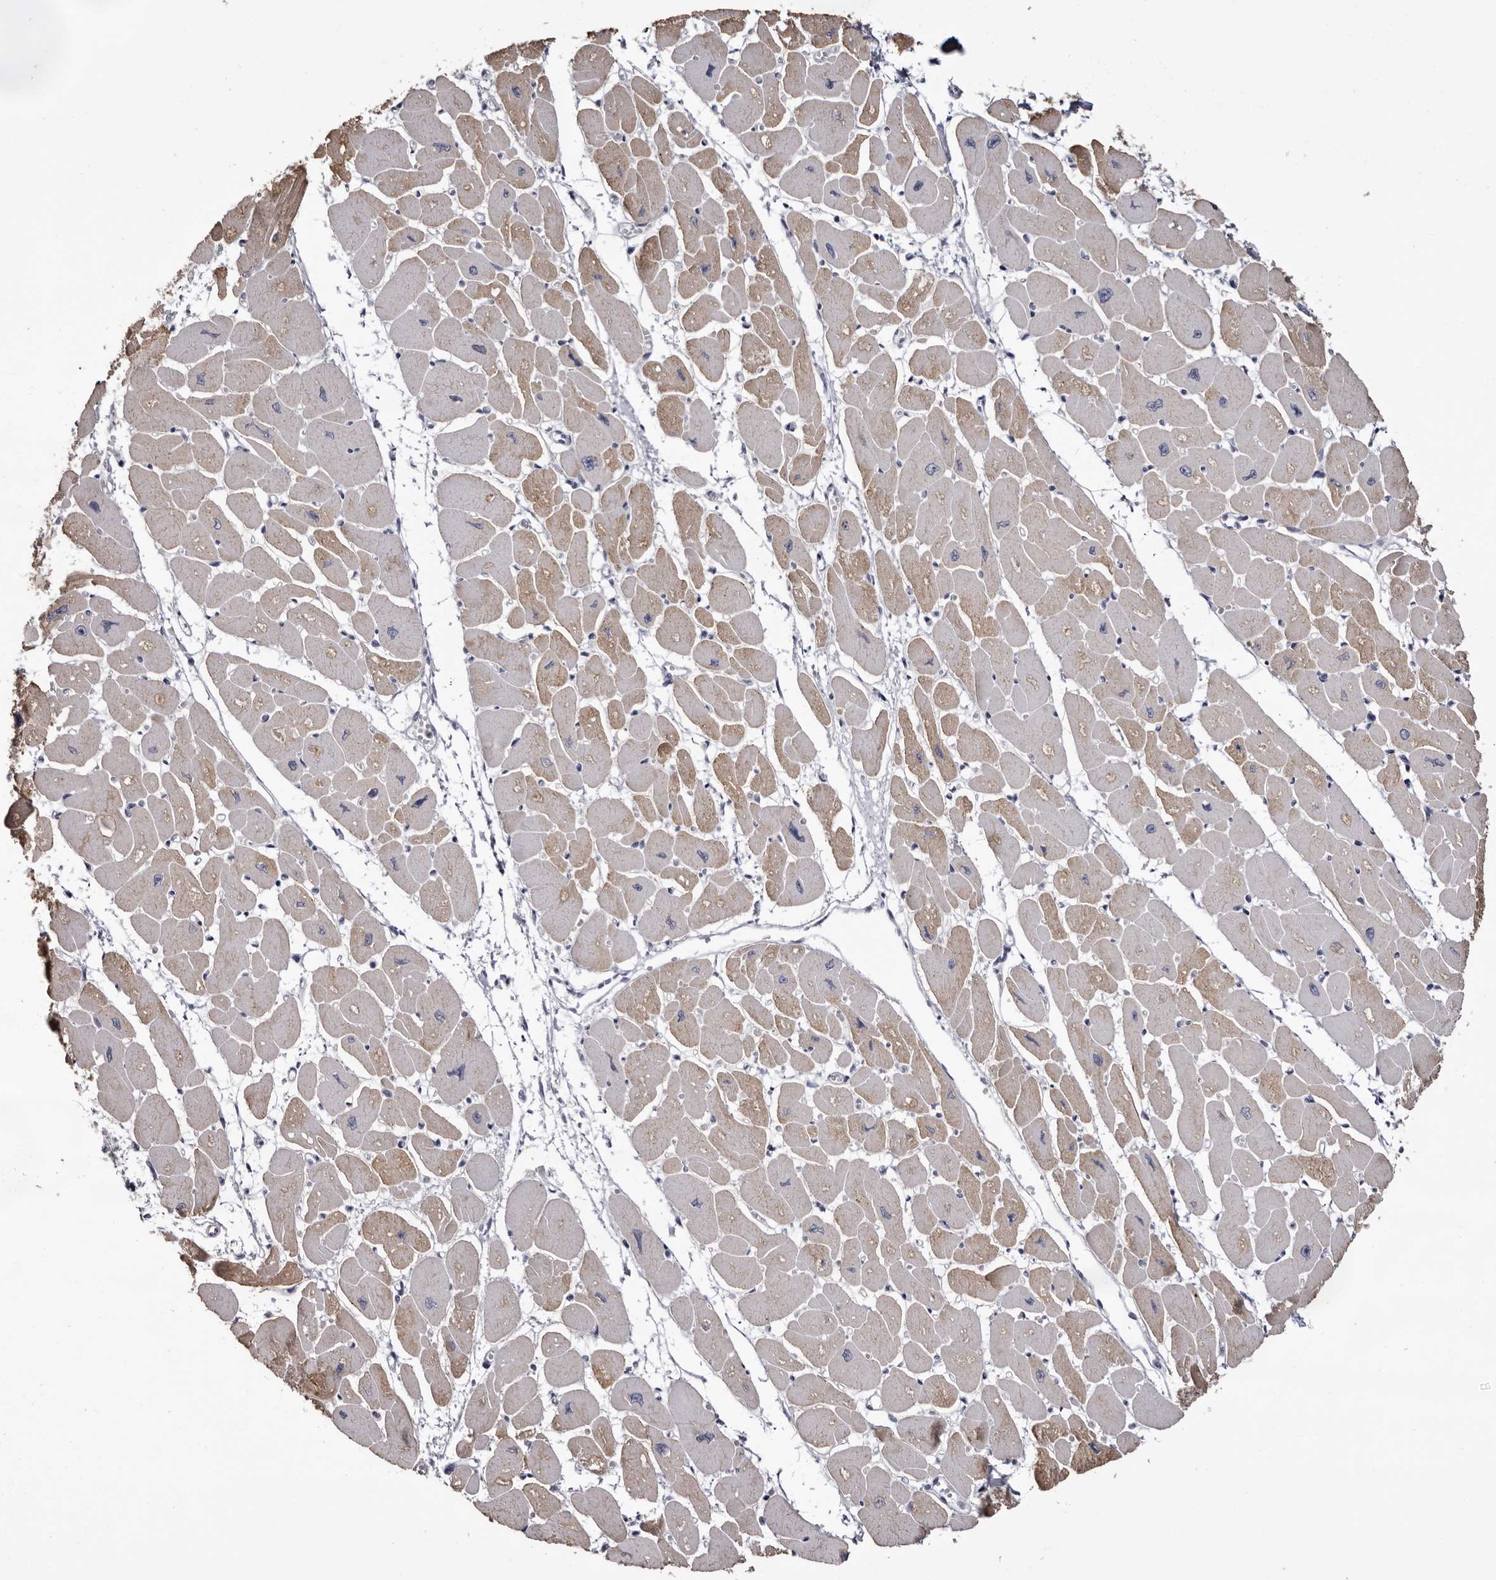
{"staining": {"intensity": "moderate", "quantity": "25%-75%", "location": "cytoplasmic/membranous"}, "tissue": "heart muscle", "cell_type": "Cardiomyocytes", "image_type": "normal", "snomed": [{"axis": "morphology", "description": "Normal tissue, NOS"}, {"axis": "topography", "description": "Heart"}], "caption": "Unremarkable heart muscle was stained to show a protein in brown. There is medium levels of moderate cytoplasmic/membranous staining in approximately 25%-75% of cardiomyocytes.", "gene": "CASQ1", "patient": {"sex": "female", "age": 54}}